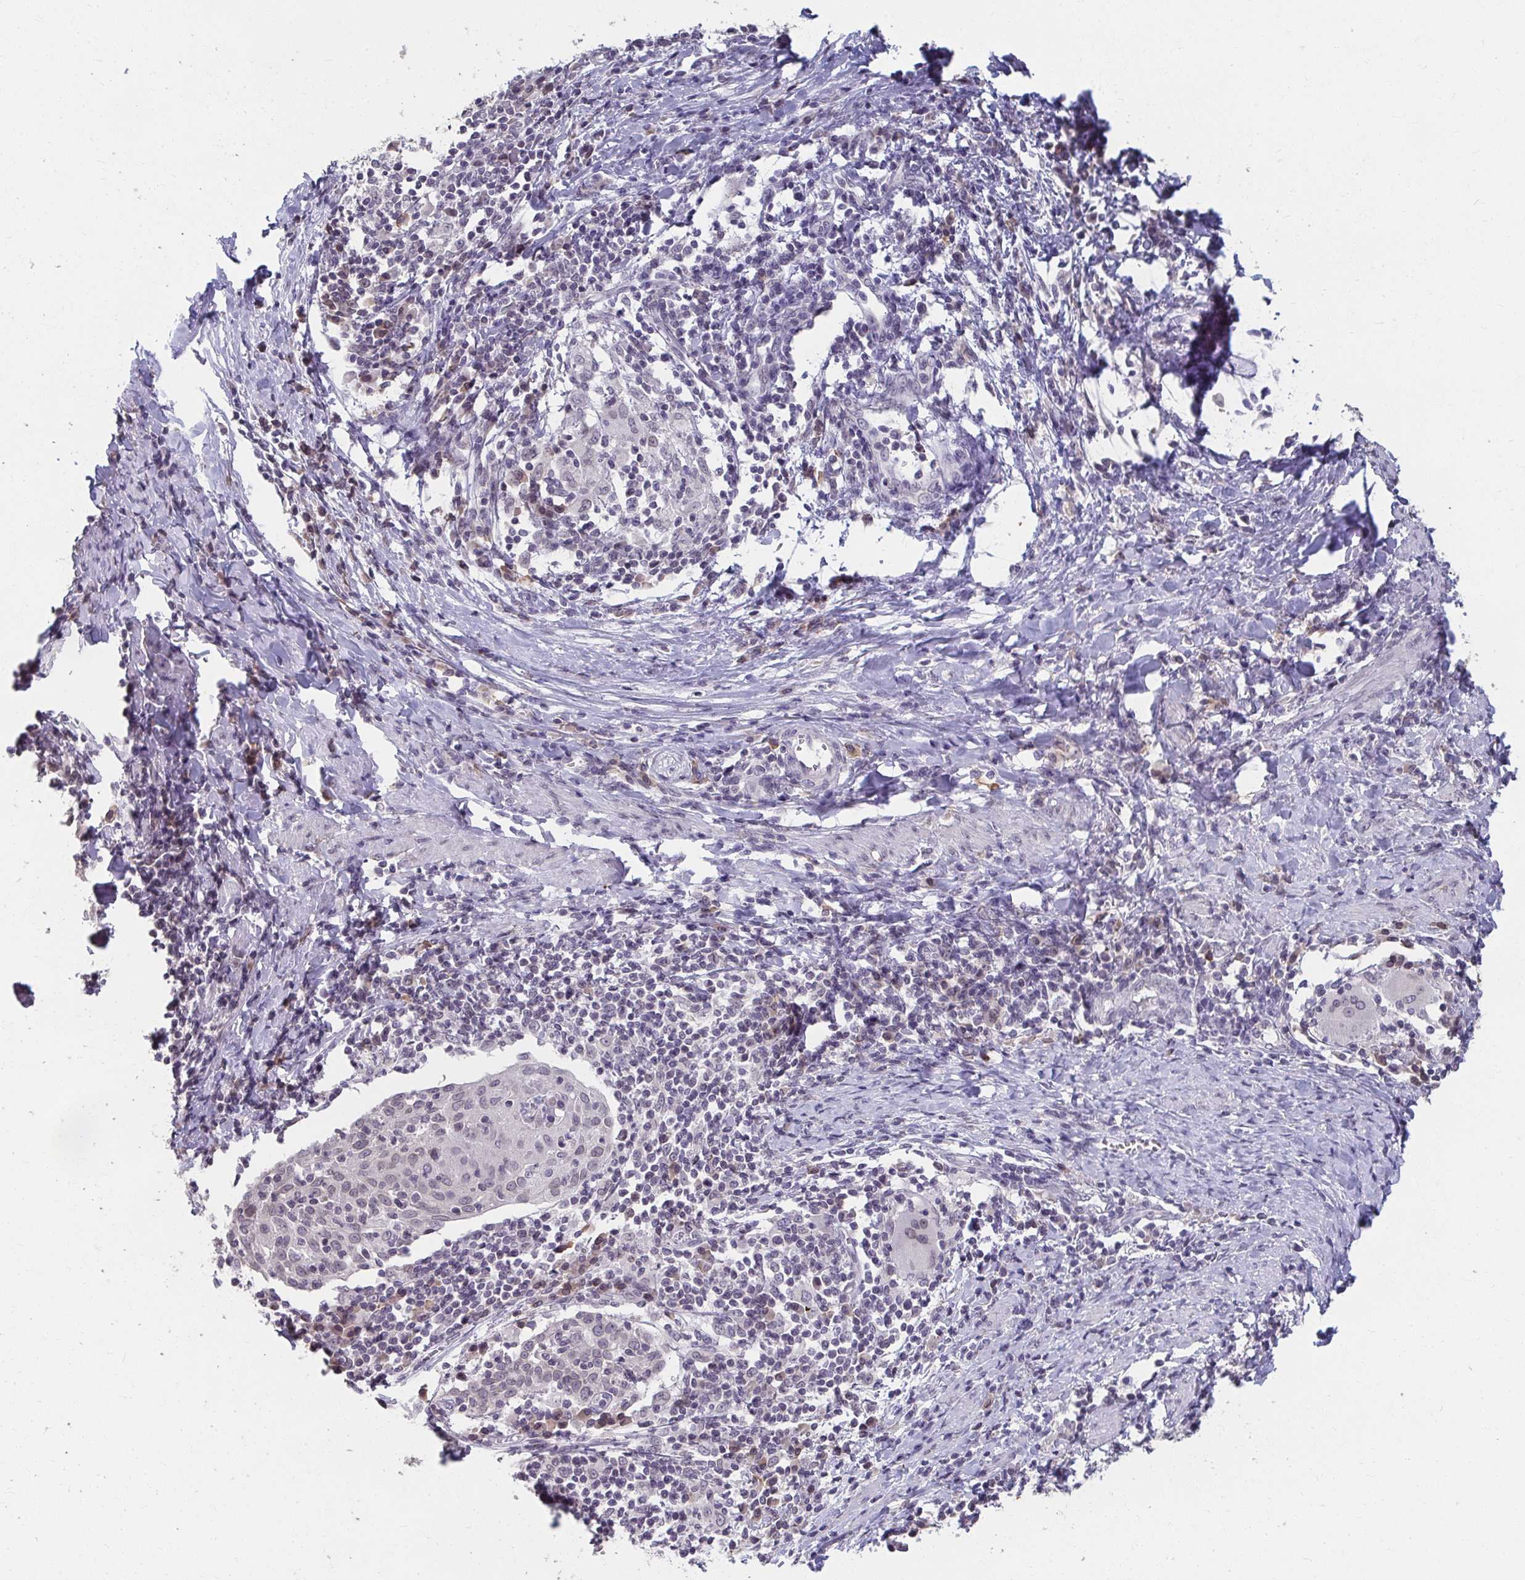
{"staining": {"intensity": "negative", "quantity": "none", "location": "none"}, "tissue": "cervical cancer", "cell_type": "Tumor cells", "image_type": "cancer", "snomed": [{"axis": "morphology", "description": "Squamous cell carcinoma, NOS"}, {"axis": "topography", "description": "Cervix"}], "caption": "Cervical cancer stained for a protein using immunohistochemistry (IHC) reveals no staining tumor cells.", "gene": "NUP133", "patient": {"sex": "female", "age": 52}}